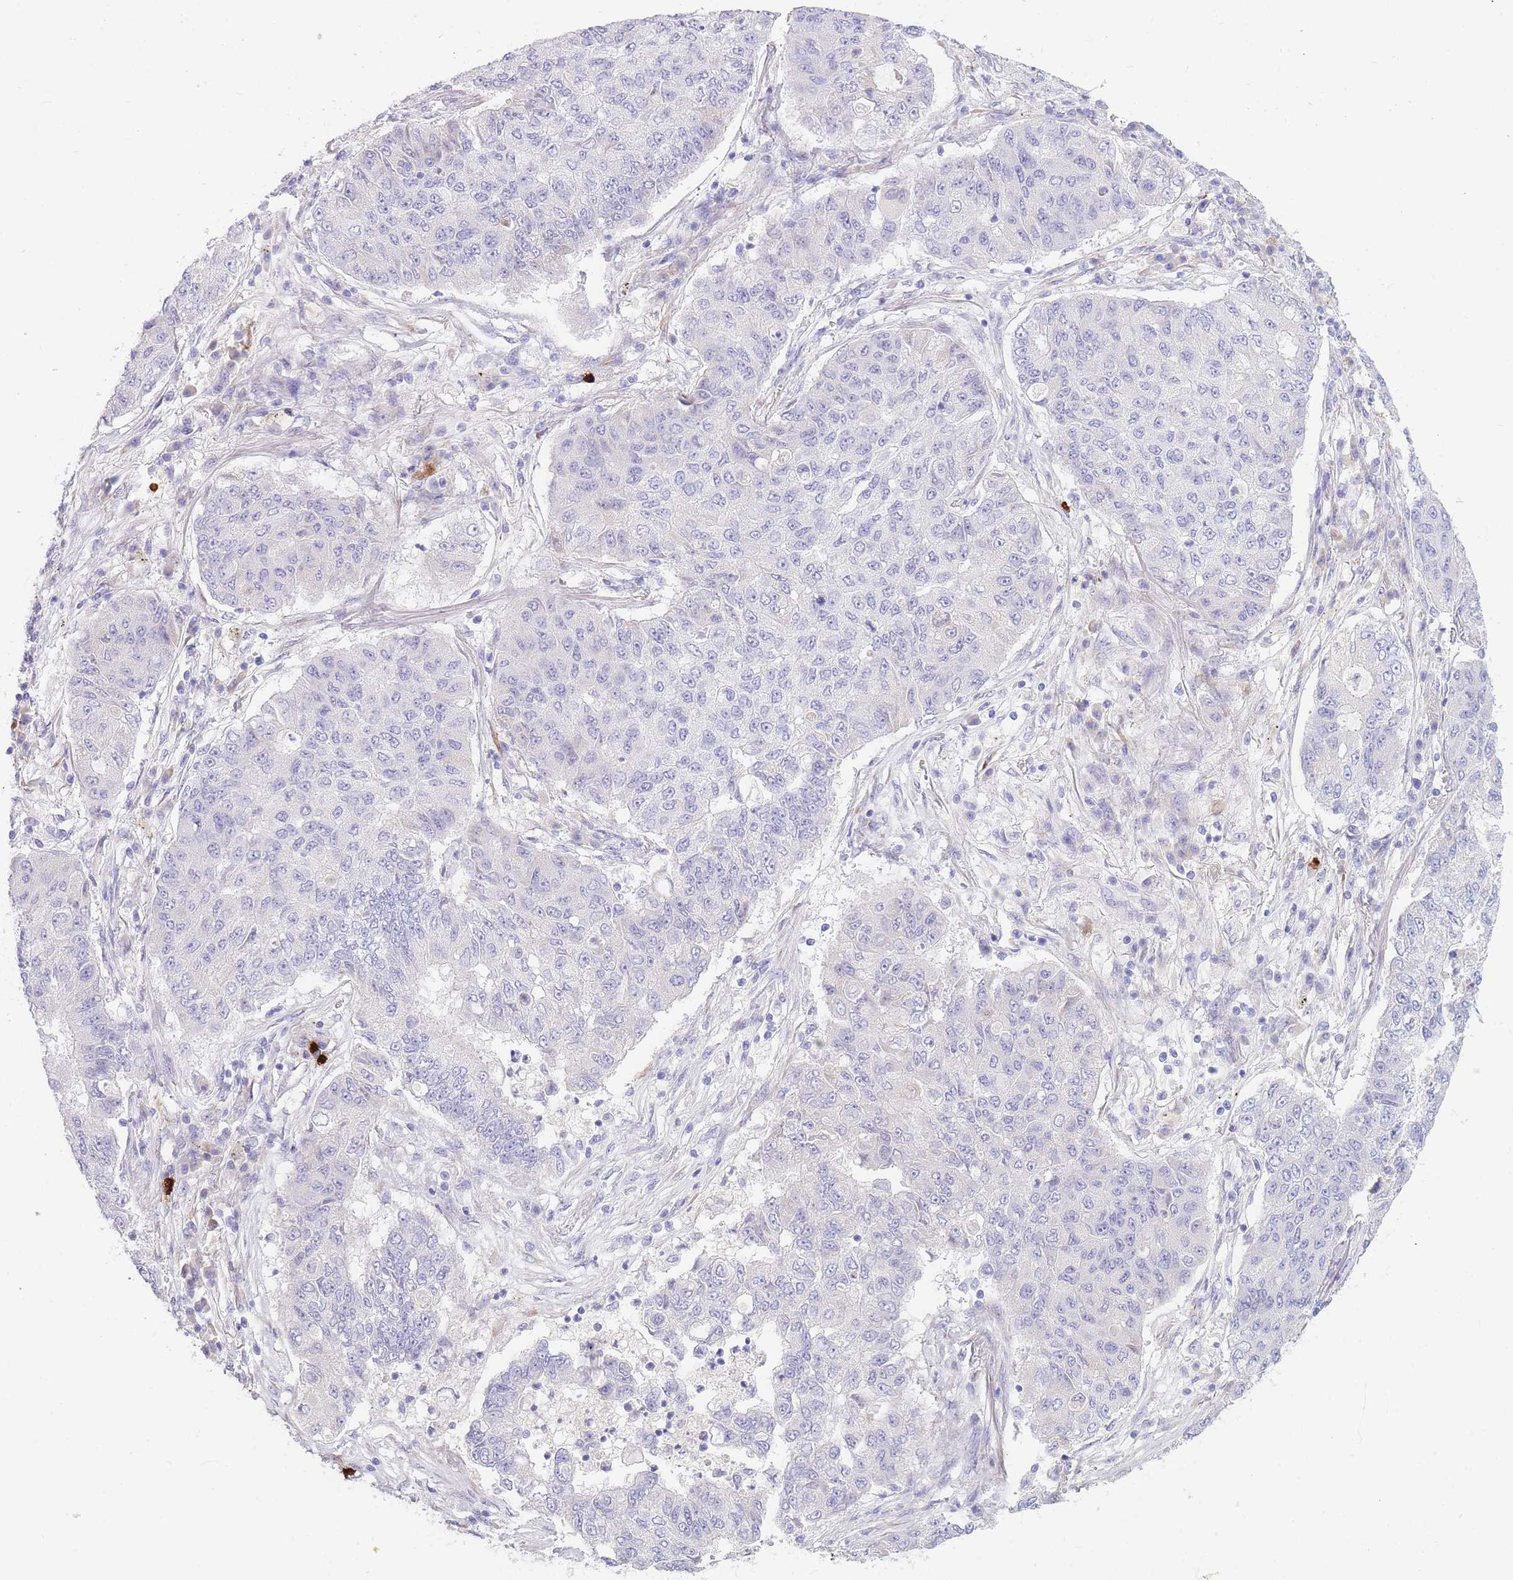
{"staining": {"intensity": "negative", "quantity": "none", "location": "none"}, "tissue": "lung cancer", "cell_type": "Tumor cells", "image_type": "cancer", "snomed": [{"axis": "morphology", "description": "Squamous cell carcinoma, NOS"}, {"axis": "topography", "description": "Lung"}], "caption": "This is an immunohistochemistry (IHC) photomicrograph of human lung cancer (squamous cell carcinoma). There is no positivity in tumor cells.", "gene": "TPSD1", "patient": {"sex": "male", "age": 74}}